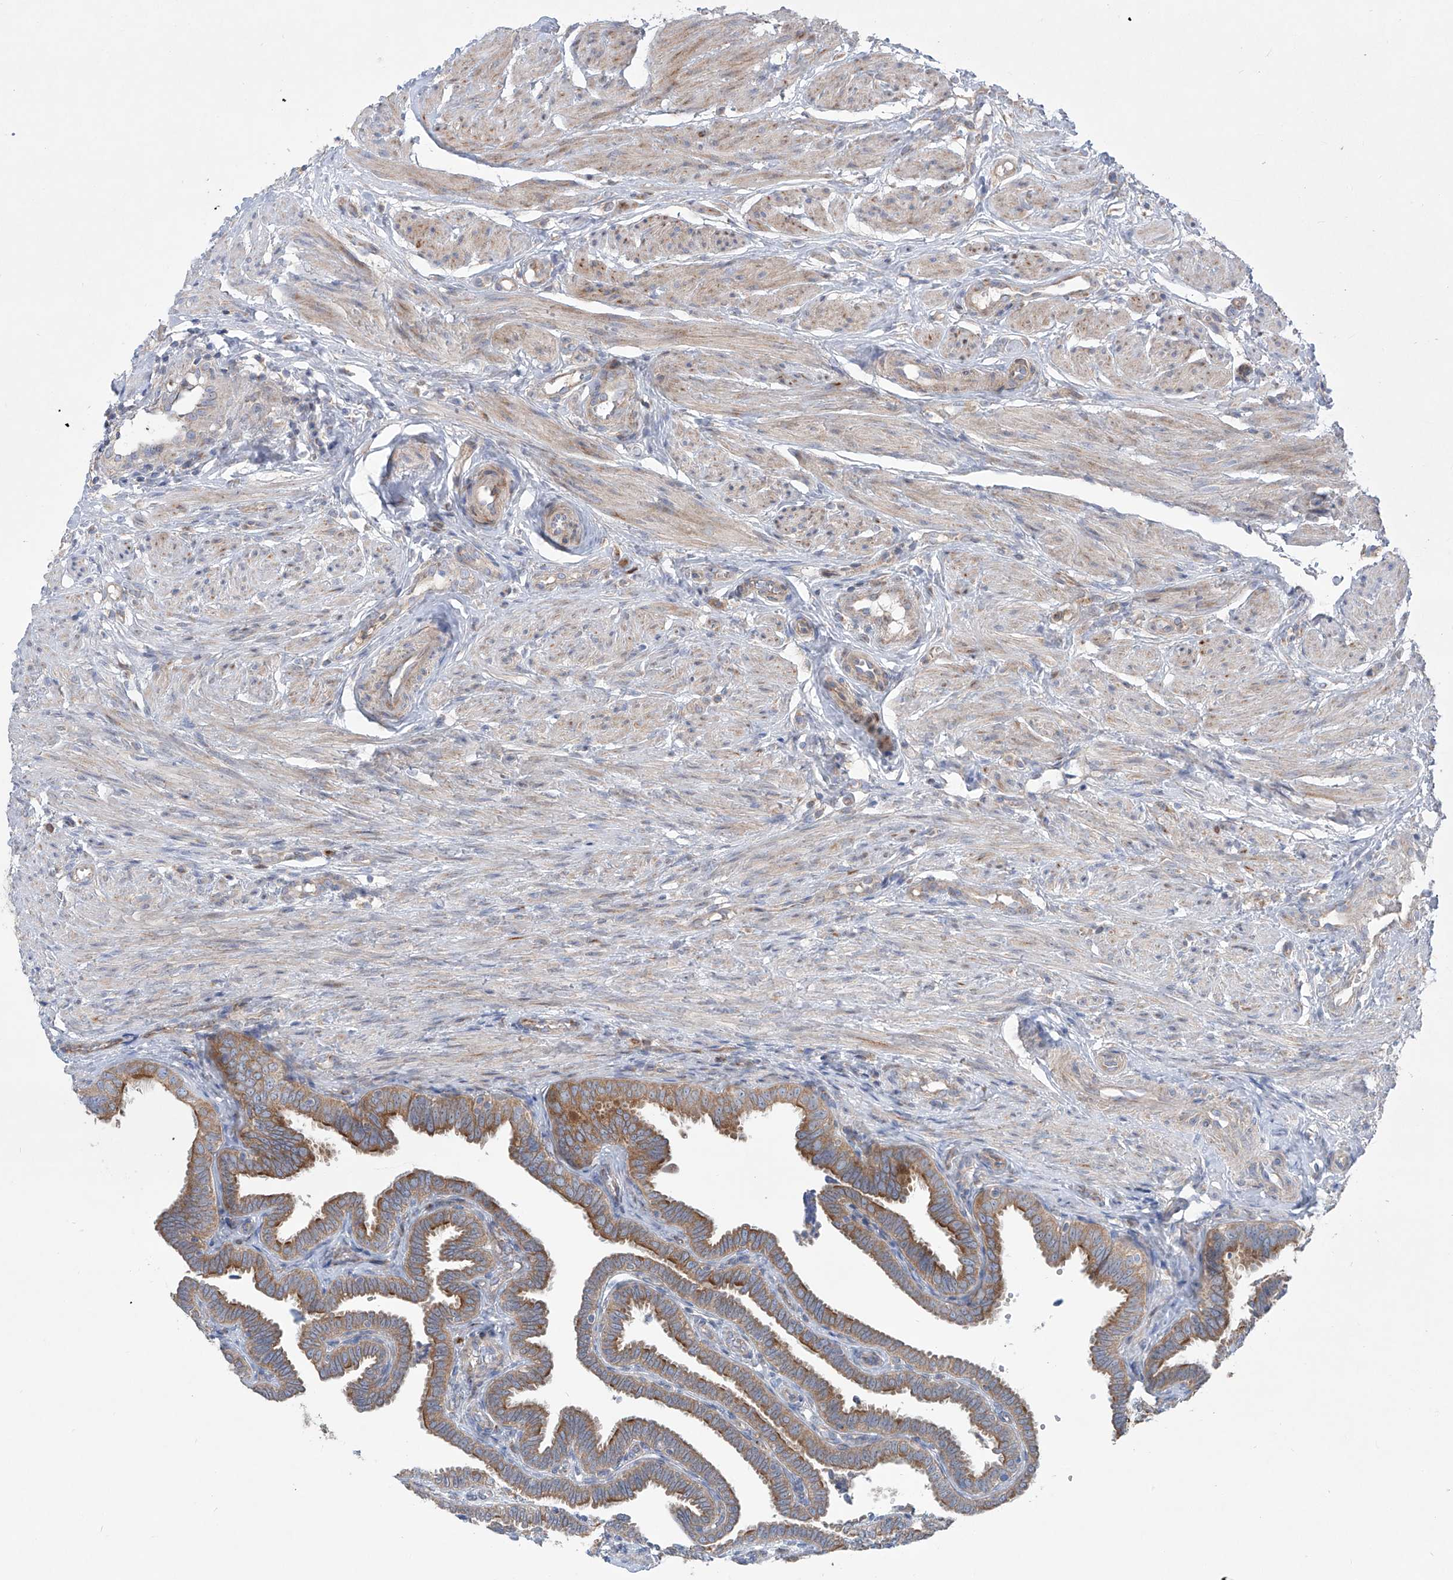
{"staining": {"intensity": "strong", "quantity": ">75%", "location": "cytoplasmic/membranous"}, "tissue": "fallopian tube", "cell_type": "Glandular cells", "image_type": "normal", "snomed": [{"axis": "morphology", "description": "Normal tissue, NOS"}, {"axis": "topography", "description": "Fallopian tube"}], "caption": "A high amount of strong cytoplasmic/membranous staining is seen in approximately >75% of glandular cells in normal fallopian tube.", "gene": "KLC4", "patient": {"sex": "female", "age": 39}}